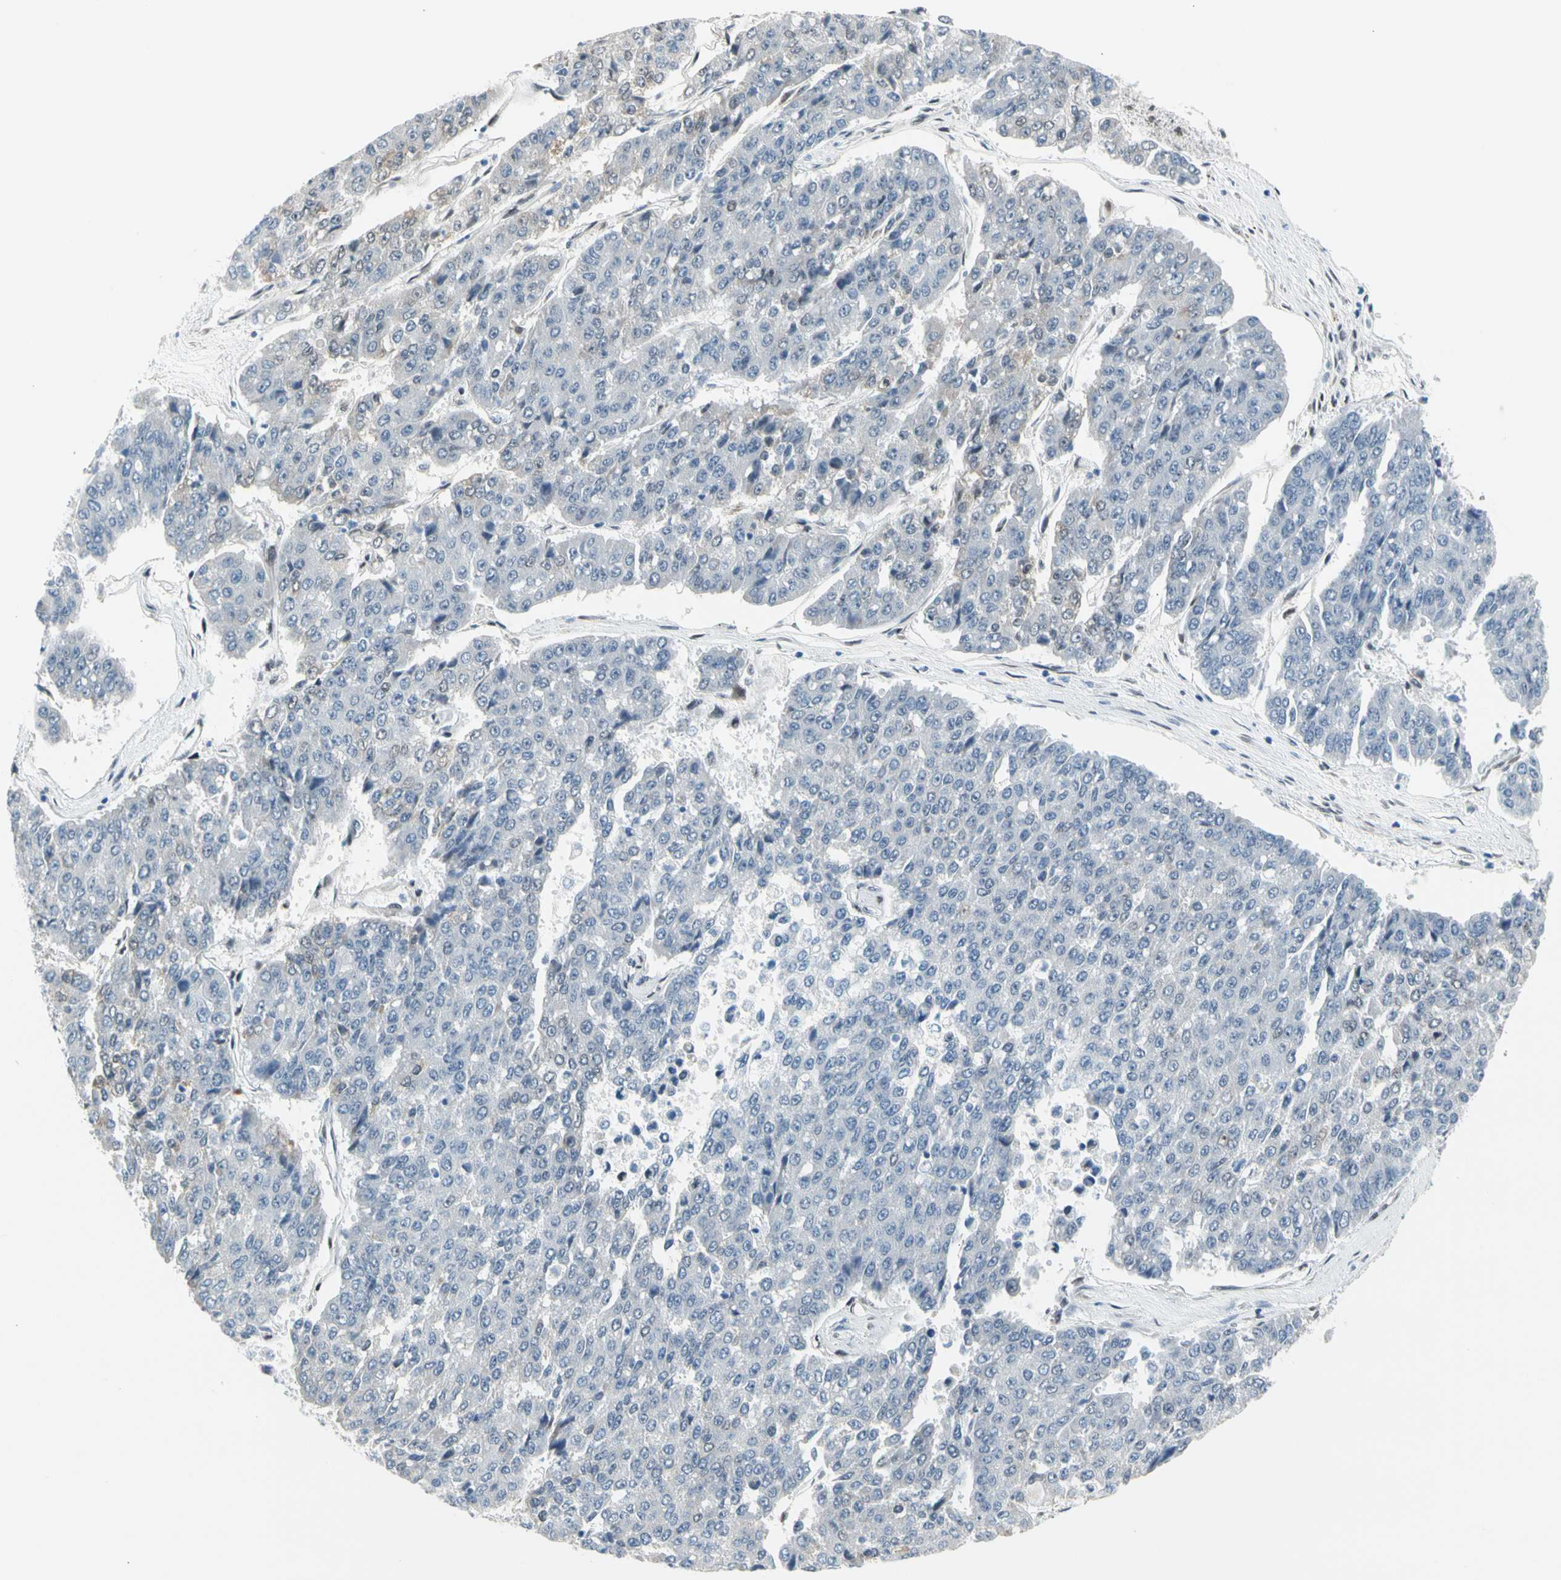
{"staining": {"intensity": "weak", "quantity": "<25%", "location": "nuclear"}, "tissue": "pancreatic cancer", "cell_type": "Tumor cells", "image_type": "cancer", "snomed": [{"axis": "morphology", "description": "Adenocarcinoma, NOS"}, {"axis": "topography", "description": "Pancreas"}], "caption": "This is a micrograph of immunohistochemistry (IHC) staining of adenocarcinoma (pancreatic), which shows no expression in tumor cells.", "gene": "NFIA", "patient": {"sex": "male", "age": 50}}